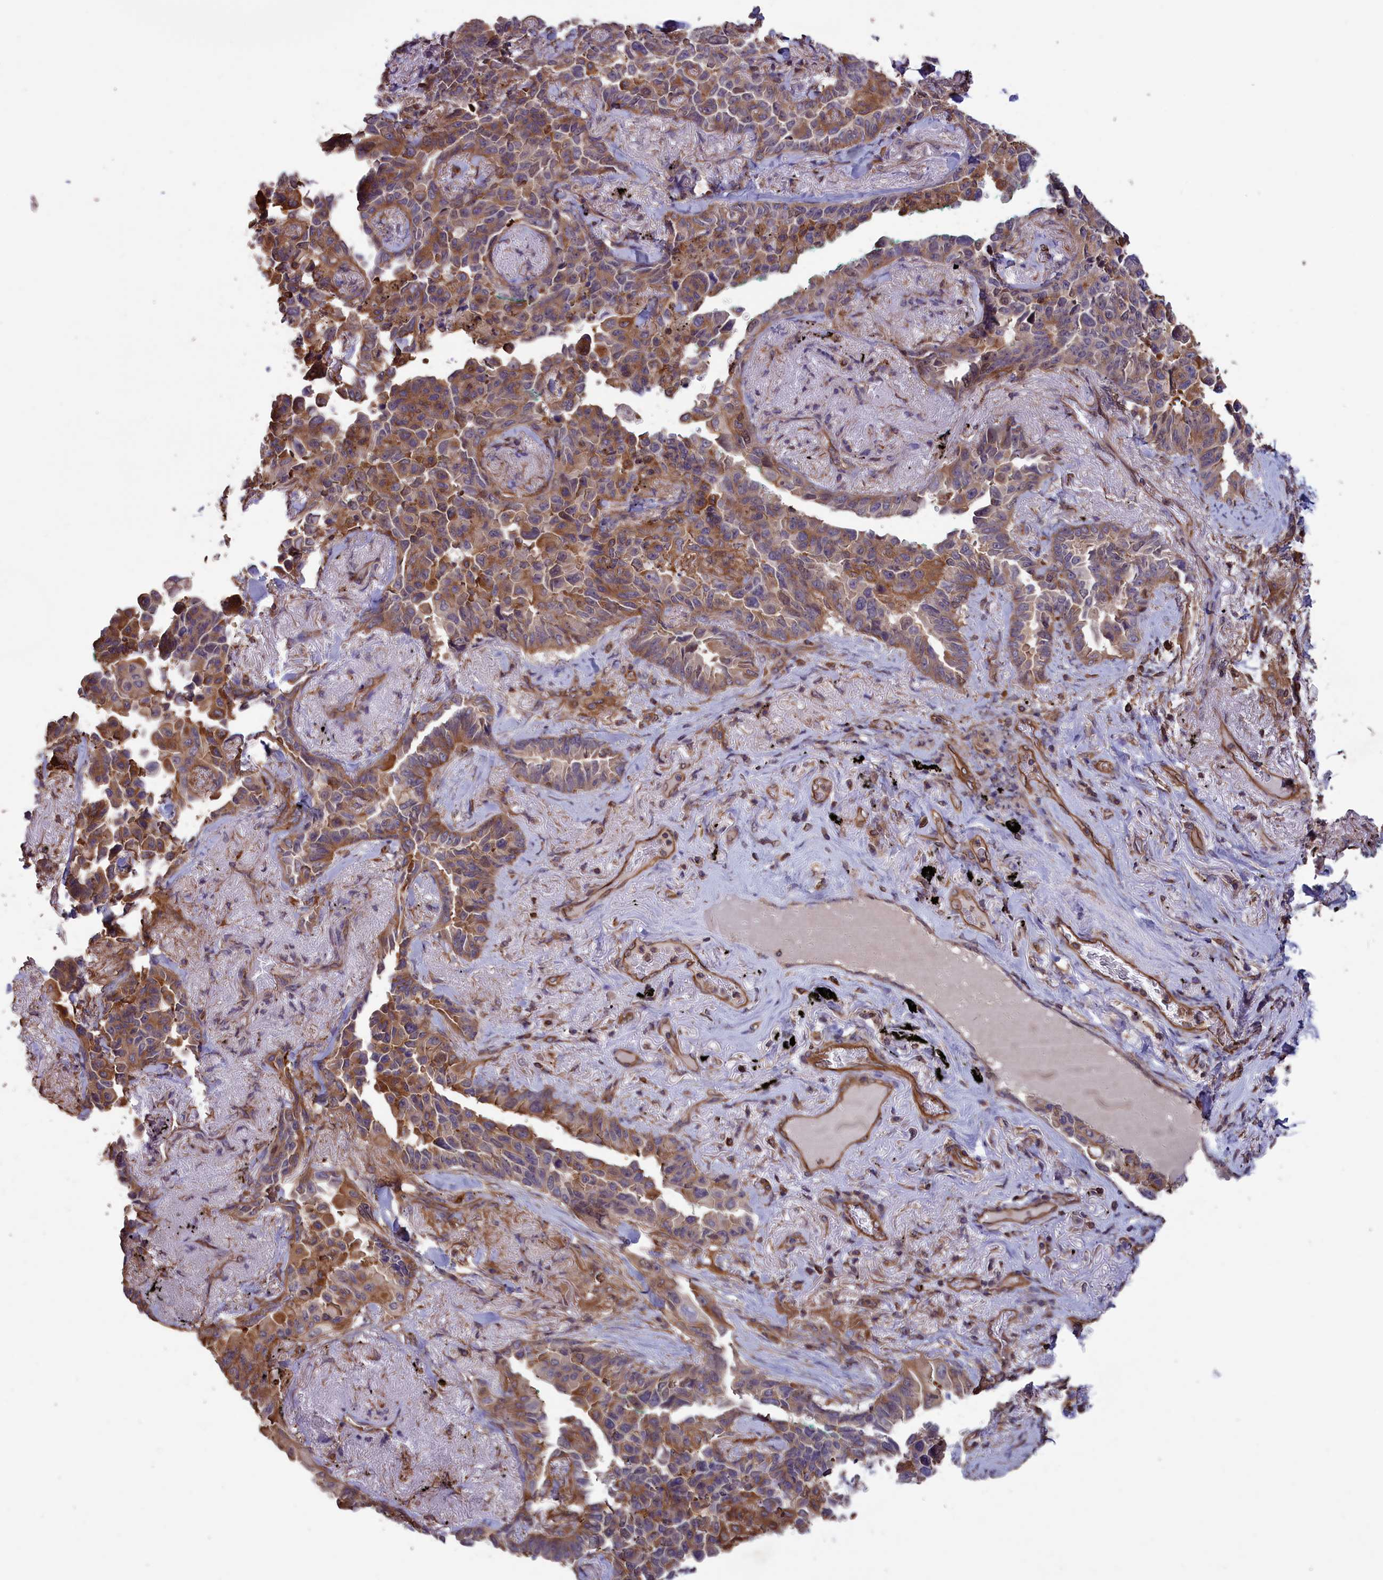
{"staining": {"intensity": "moderate", "quantity": "25%-75%", "location": "cytoplasmic/membranous"}, "tissue": "lung cancer", "cell_type": "Tumor cells", "image_type": "cancer", "snomed": [{"axis": "morphology", "description": "Adenocarcinoma, NOS"}, {"axis": "topography", "description": "Lung"}], "caption": "Human lung cancer (adenocarcinoma) stained with a brown dye exhibits moderate cytoplasmic/membranous positive expression in about 25%-75% of tumor cells.", "gene": "DAPK3", "patient": {"sex": "female", "age": 67}}